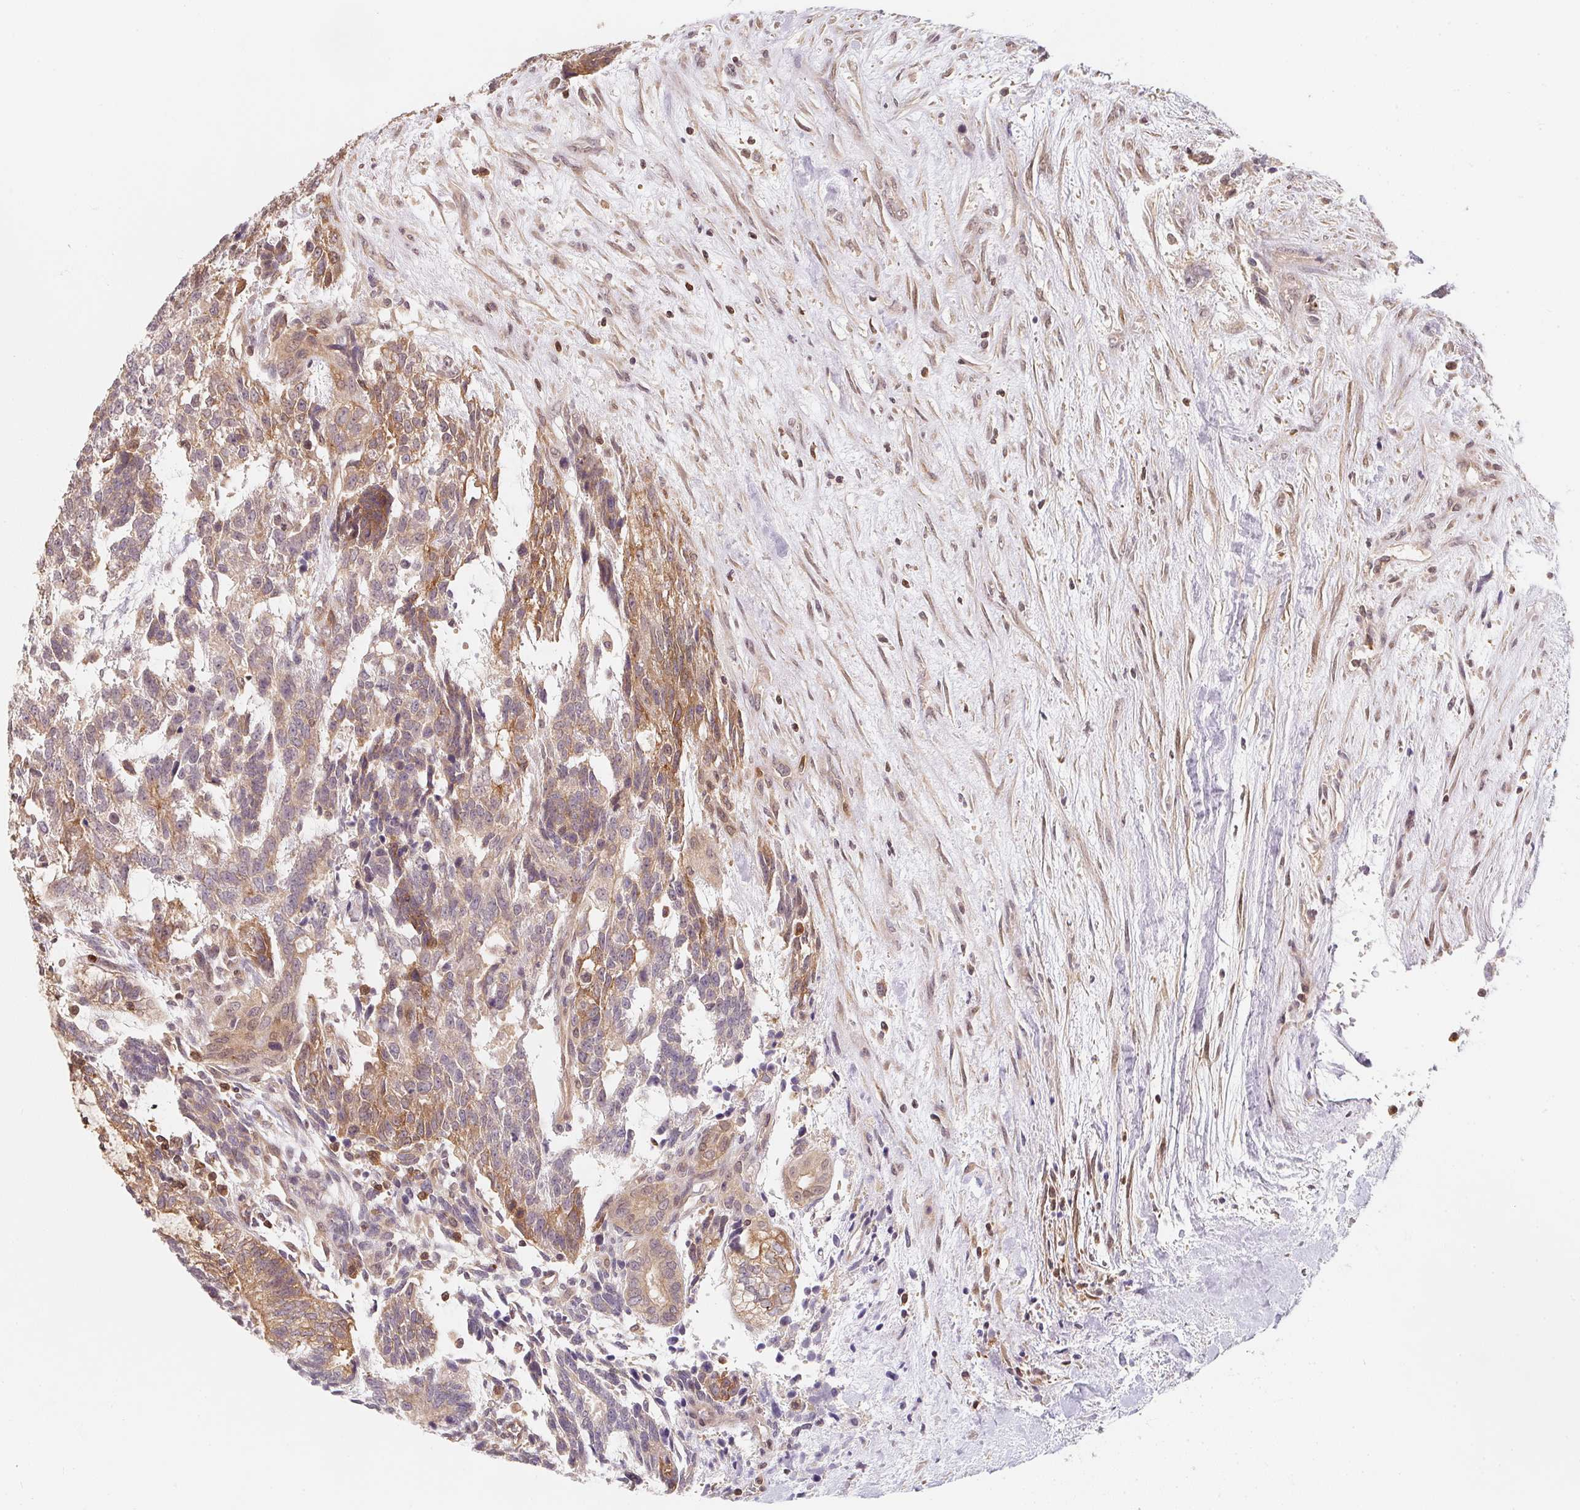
{"staining": {"intensity": "weak", "quantity": "25%-75%", "location": "cytoplasmic/membranous"}, "tissue": "testis cancer", "cell_type": "Tumor cells", "image_type": "cancer", "snomed": [{"axis": "morphology", "description": "Carcinoma, Embryonal, NOS"}, {"axis": "topography", "description": "Testis"}], "caption": "Testis embryonal carcinoma tissue displays weak cytoplasmic/membranous staining in approximately 25%-75% of tumor cells (brown staining indicates protein expression, while blue staining denotes nuclei).", "gene": "ANKRD13A", "patient": {"sex": "male", "age": 23}}